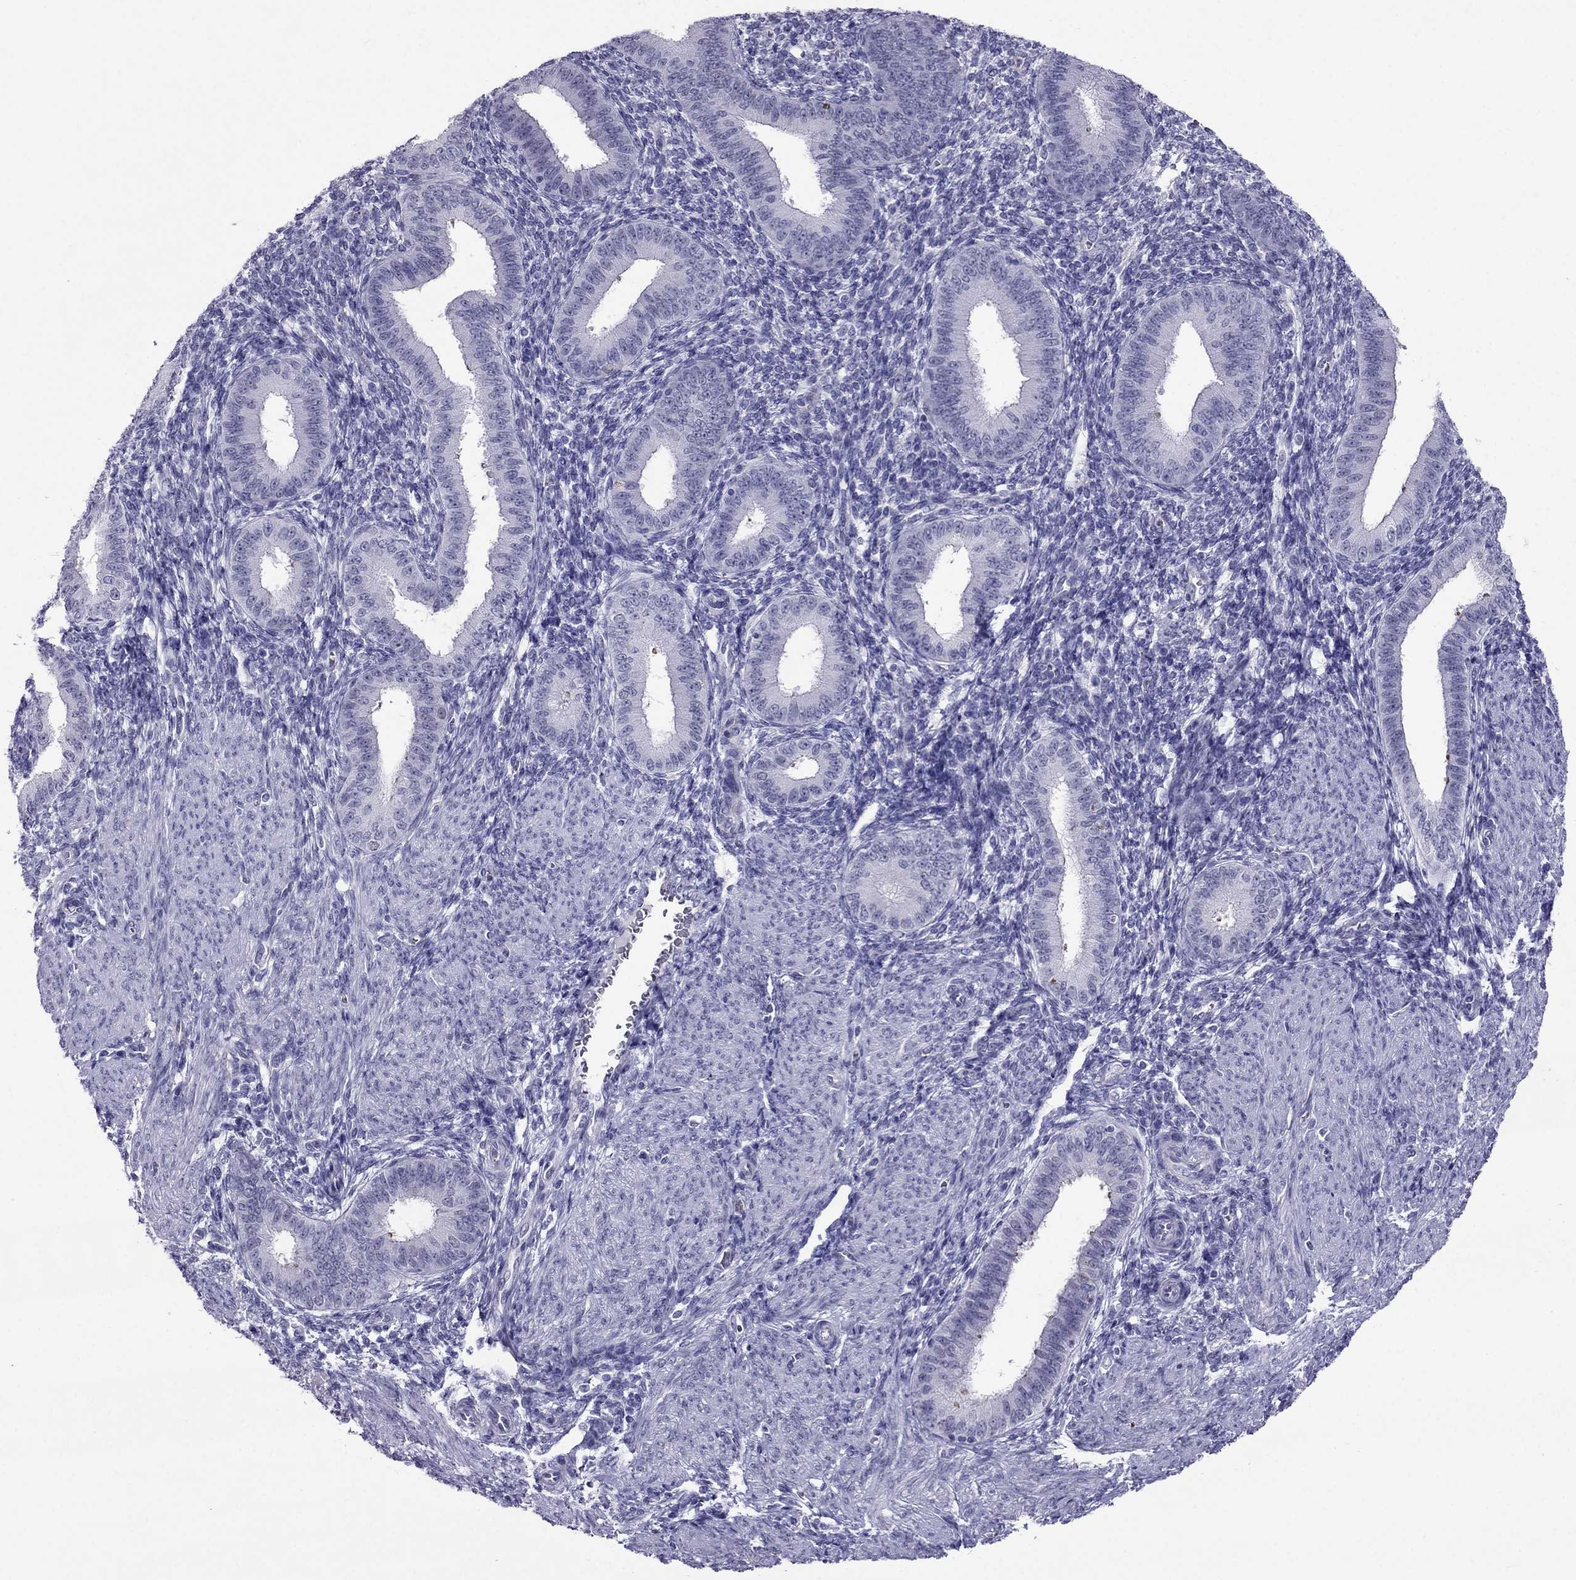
{"staining": {"intensity": "negative", "quantity": "none", "location": "none"}, "tissue": "endometrium", "cell_type": "Cells in endometrial stroma", "image_type": "normal", "snomed": [{"axis": "morphology", "description": "Normal tissue, NOS"}, {"axis": "topography", "description": "Endometrium"}], "caption": "Immunohistochemical staining of normal human endometrium exhibits no significant expression in cells in endometrial stroma.", "gene": "CROCC2", "patient": {"sex": "female", "age": 39}}